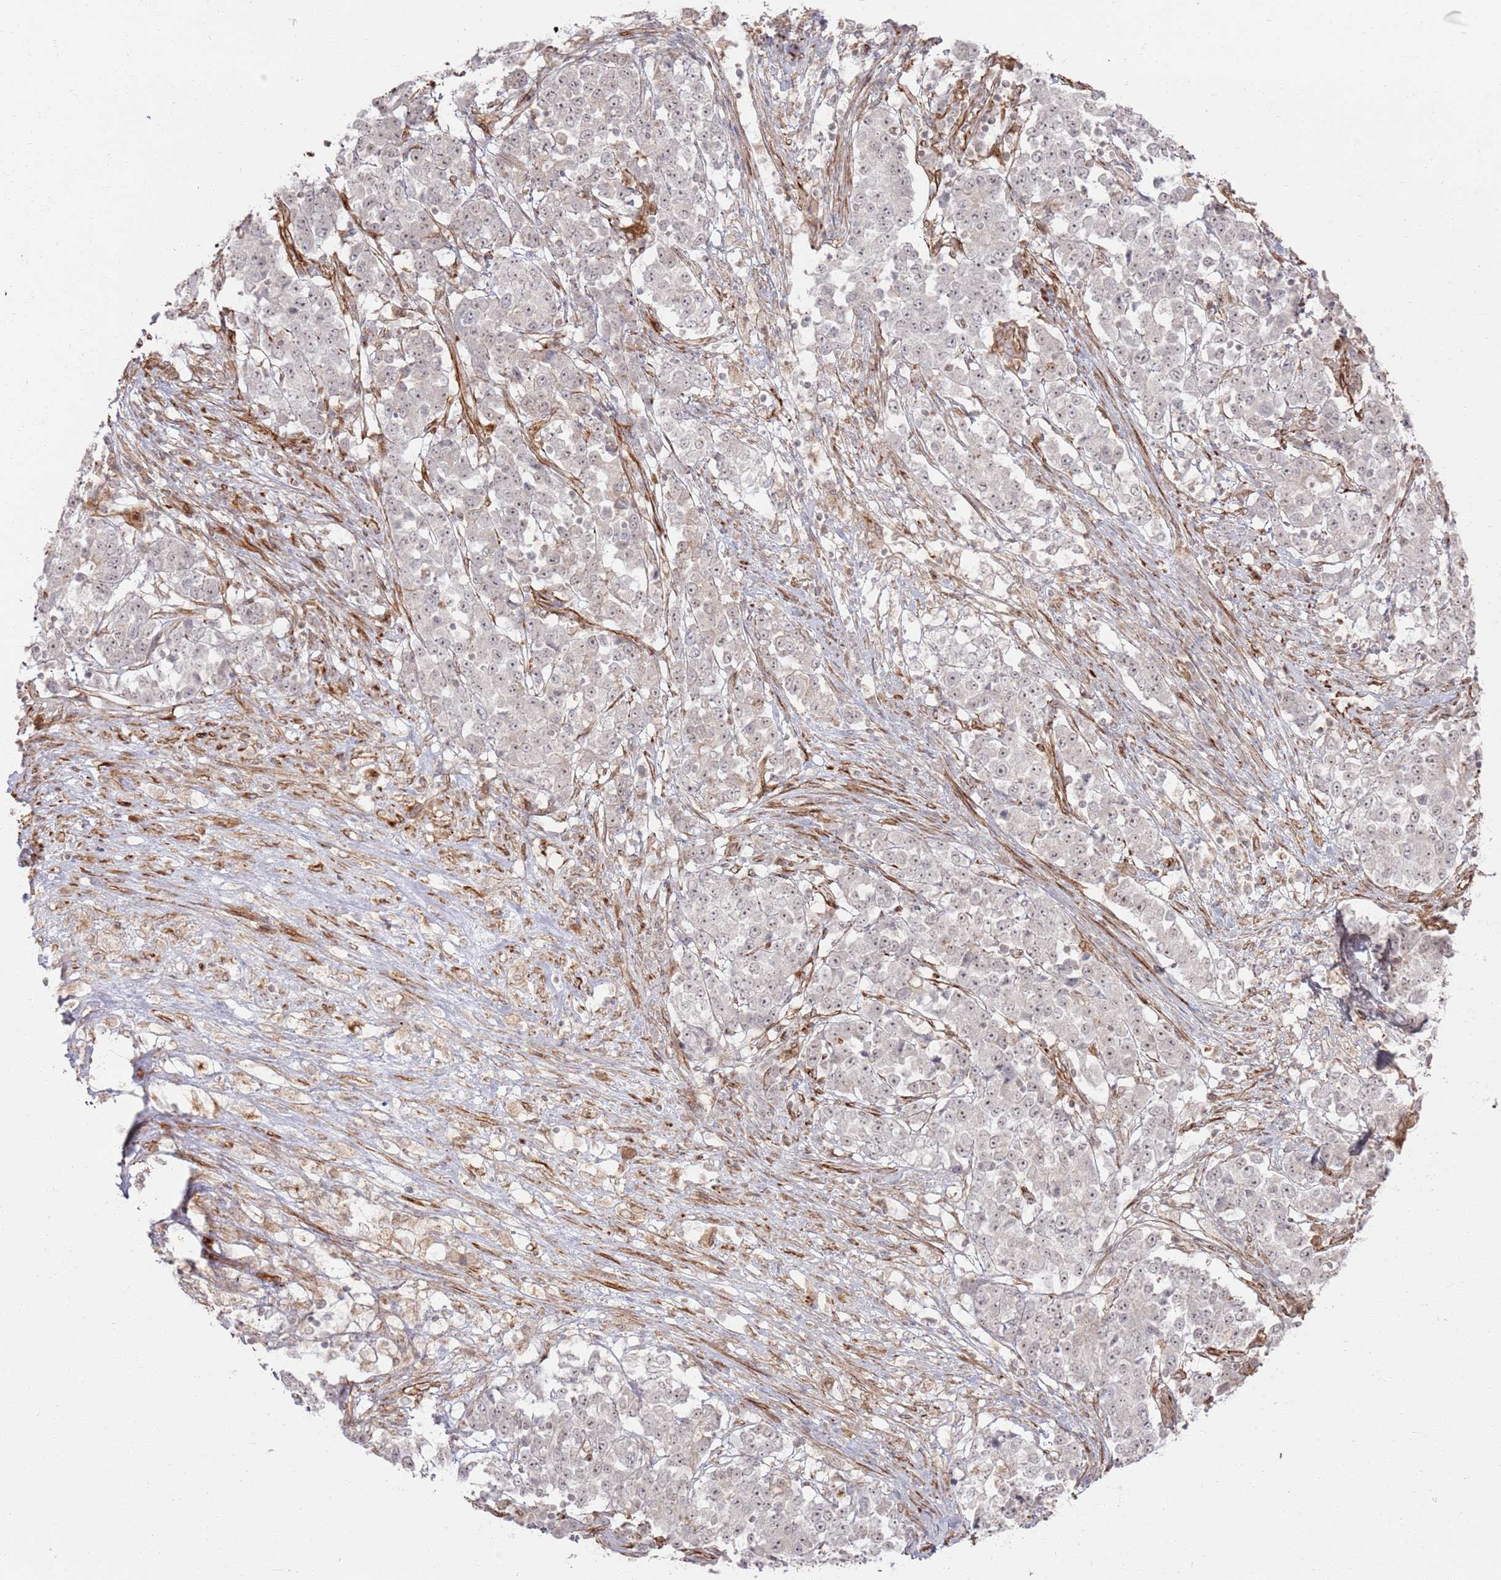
{"staining": {"intensity": "weak", "quantity": "<25%", "location": "nuclear"}, "tissue": "stomach cancer", "cell_type": "Tumor cells", "image_type": "cancer", "snomed": [{"axis": "morphology", "description": "Adenocarcinoma, NOS"}, {"axis": "topography", "description": "Stomach"}], "caption": "Immunohistochemistry (IHC) histopathology image of human adenocarcinoma (stomach) stained for a protein (brown), which exhibits no expression in tumor cells.", "gene": "PHF21A", "patient": {"sex": "male", "age": 59}}